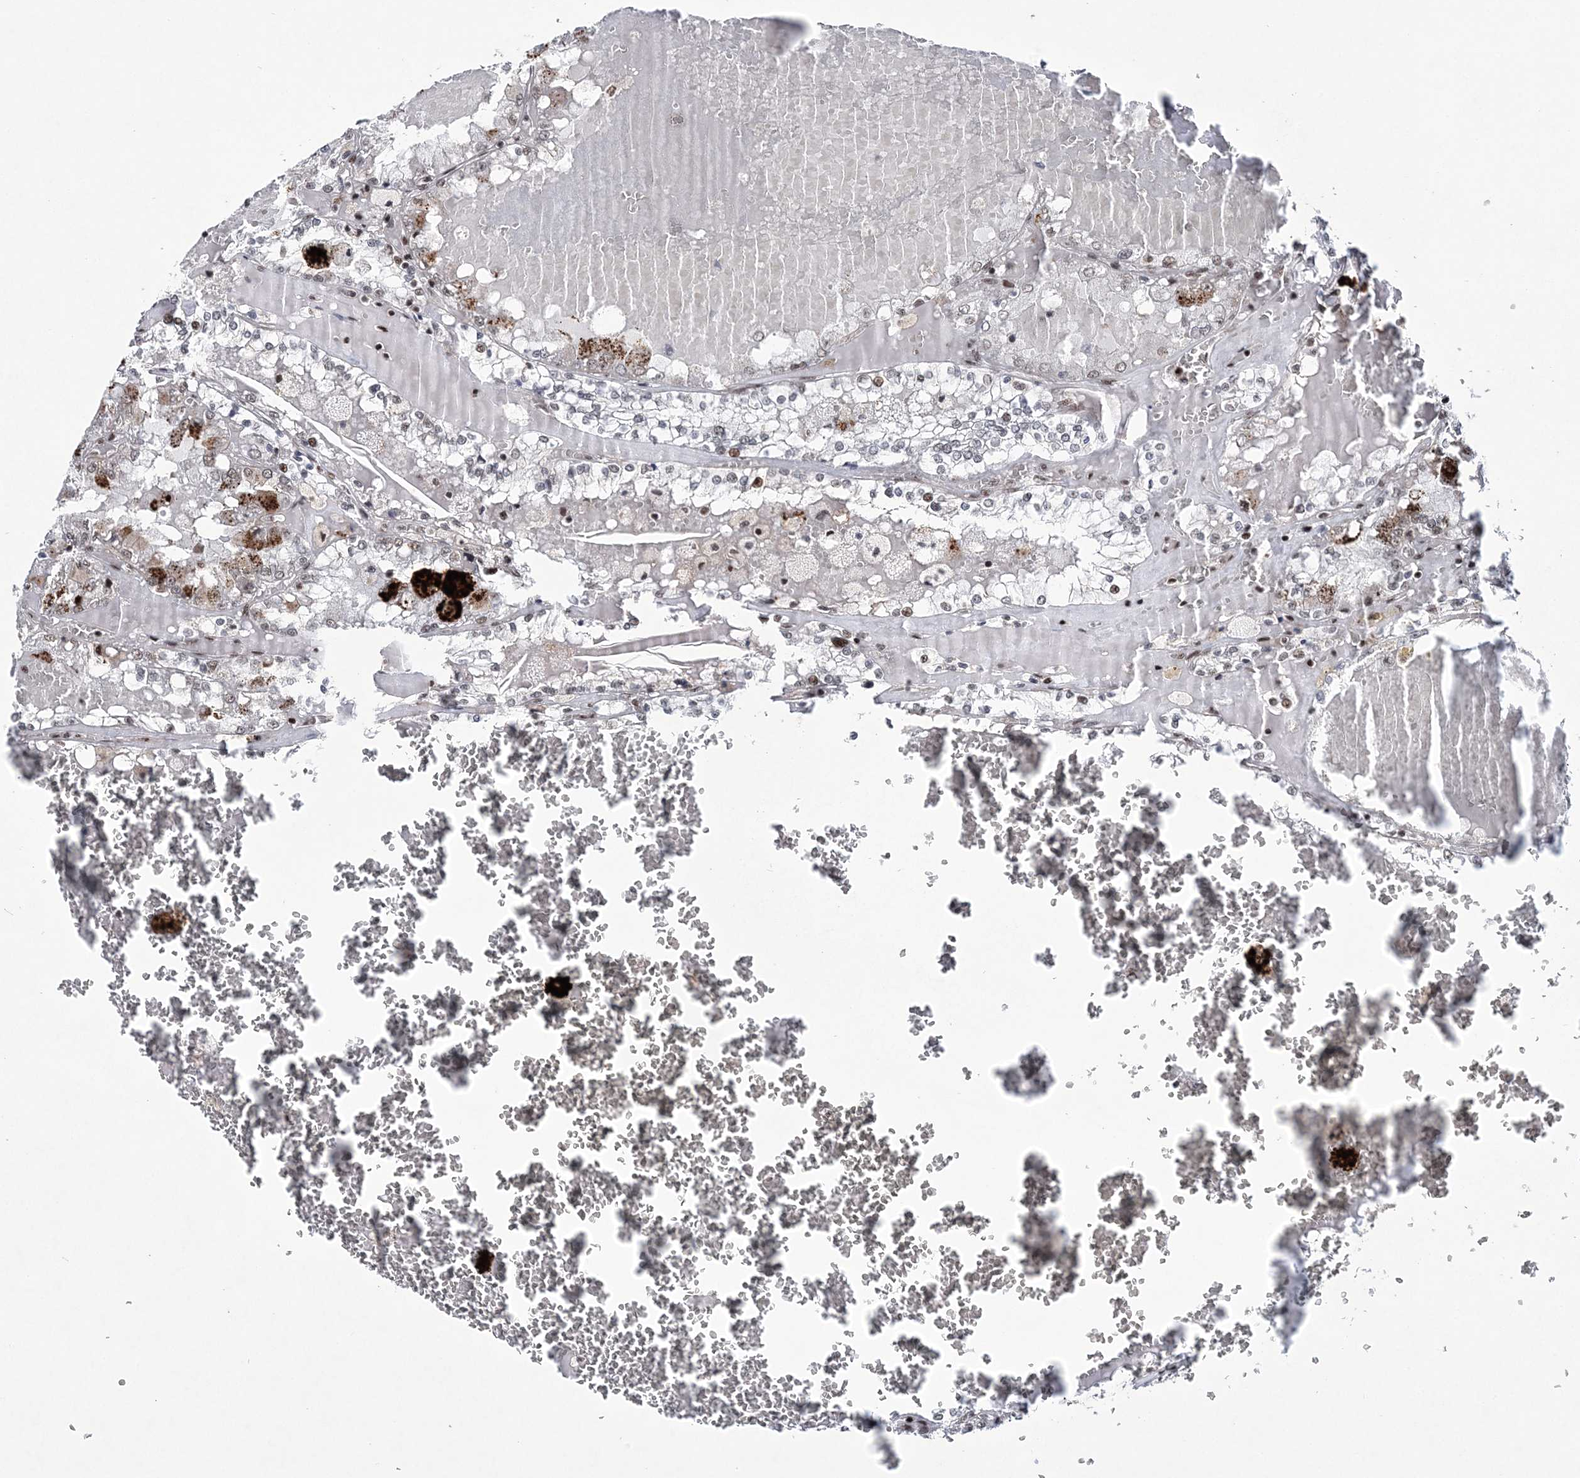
{"staining": {"intensity": "negative", "quantity": "none", "location": "none"}, "tissue": "renal cancer", "cell_type": "Tumor cells", "image_type": "cancer", "snomed": [{"axis": "morphology", "description": "Adenocarcinoma, NOS"}, {"axis": "topography", "description": "Kidney"}], "caption": "The photomicrograph reveals no staining of tumor cells in renal adenocarcinoma.", "gene": "TATDN2", "patient": {"sex": "female", "age": 56}}